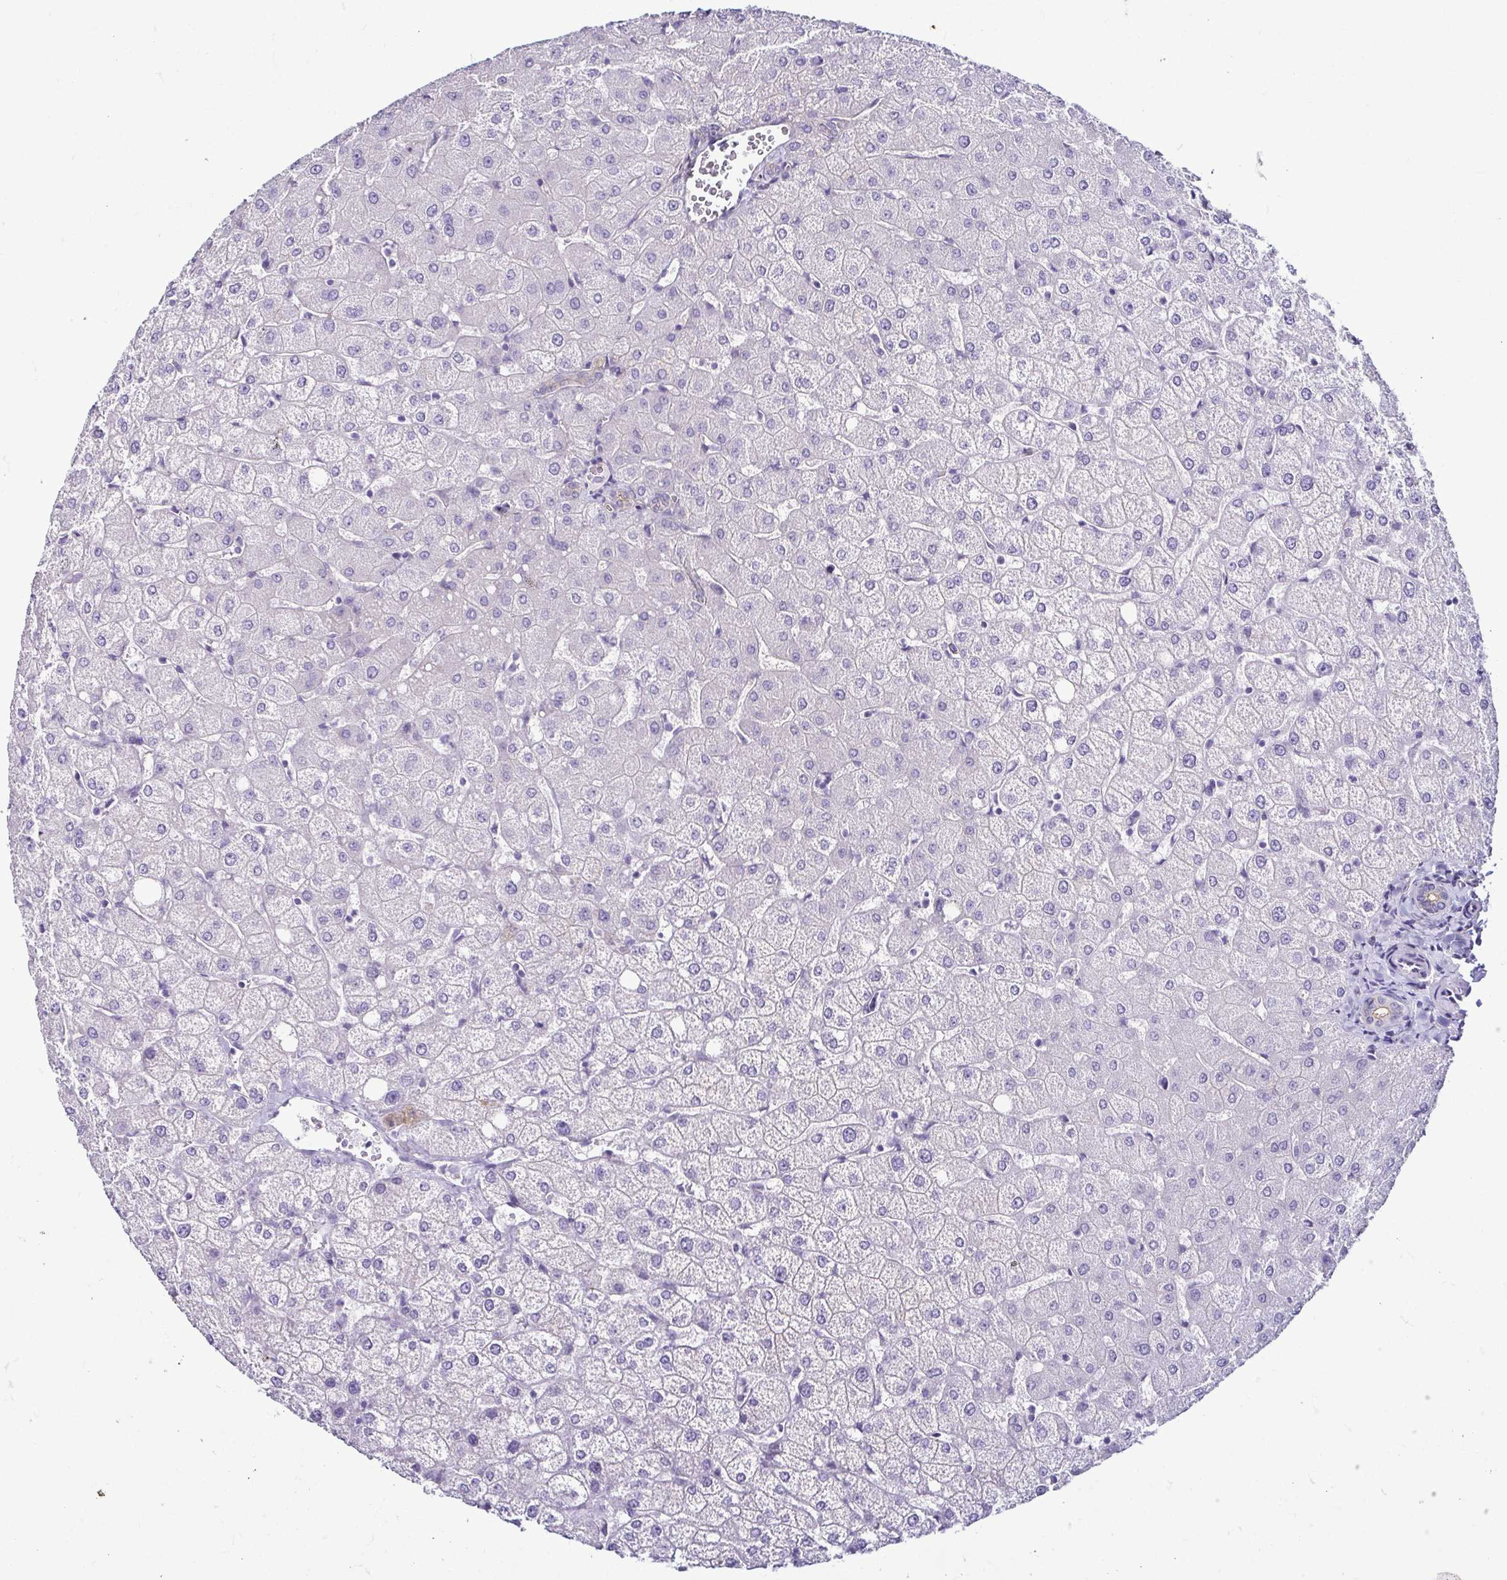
{"staining": {"intensity": "weak", "quantity": "25%-75%", "location": "cytoplasmic/membranous"}, "tissue": "liver", "cell_type": "Cholangiocytes", "image_type": "normal", "snomed": [{"axis": "morphology", "description": "Normal tissue, NOS"}, {"axis": "topography", "description": "Liver"}], "caption": "Immunohistochemical staining of benign human liver displays 25%-75% levels of weak cytoplasmic/membranous protein expression in approximately 25%-75% of cholangiocytes.", "gene": "CASP14", "patient": {"sex": "female", "age": 54}}